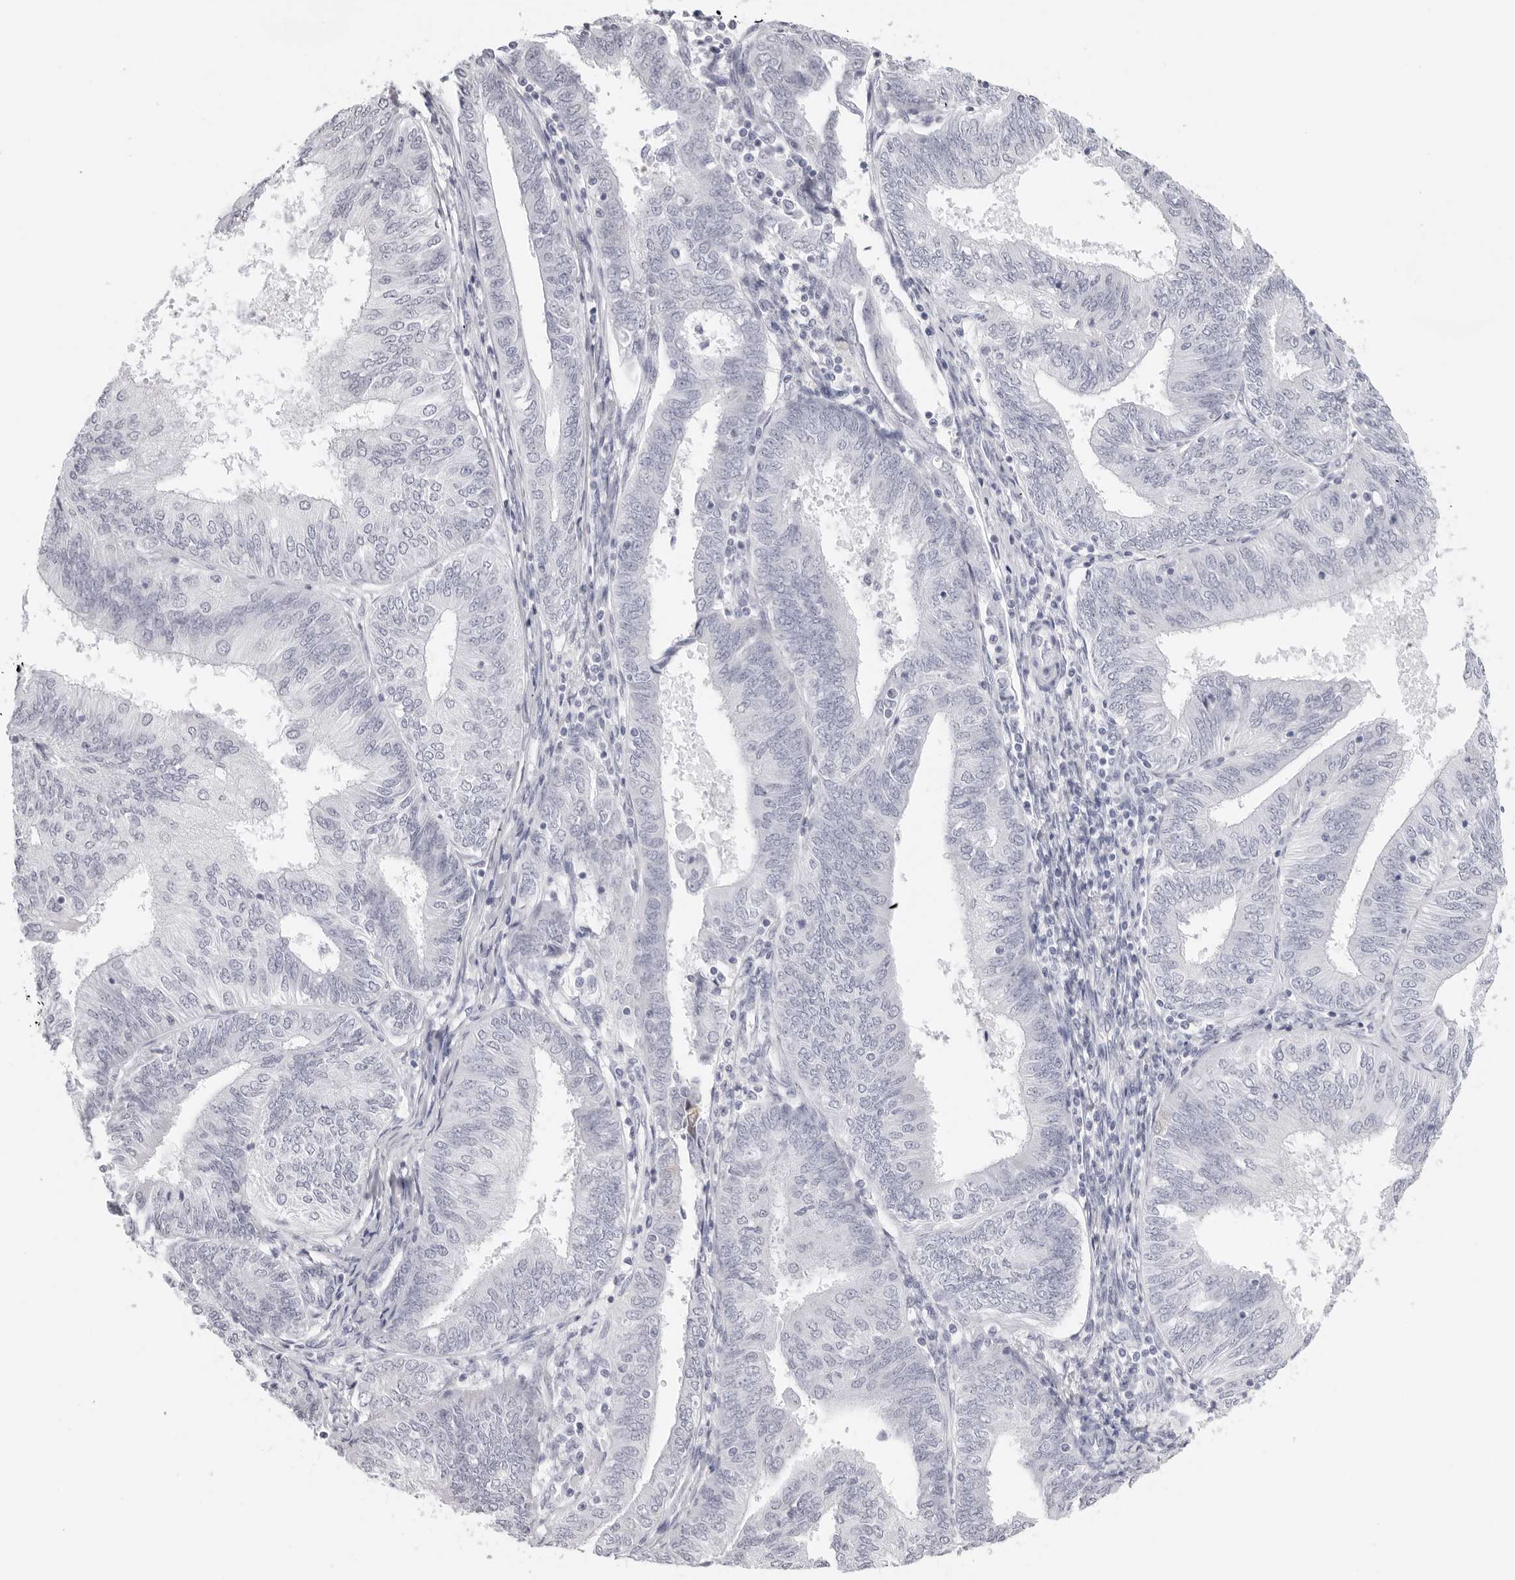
{"staining": {"intensity": "negative", "quantity": "none", "location": "none"}, "tissue": "endometrial cancer", "cell_type": "Tumor cells", "image_type": "cancer", "snomed": [{"axis": "morphology", "description": "Adenocarcinoma, NOS"}, {"axis": "topography", "description": "Endometrium"}], "caption": "An immunohistochemistry histopathology image of endometrial cancer is shown. There is no staining in tumor cells of endometrial cancer. (Immunohistochemistry, brightfield microscopy, high magnification).", "gene": "CST5", "patient": {"sex": "female", "age": 58}}